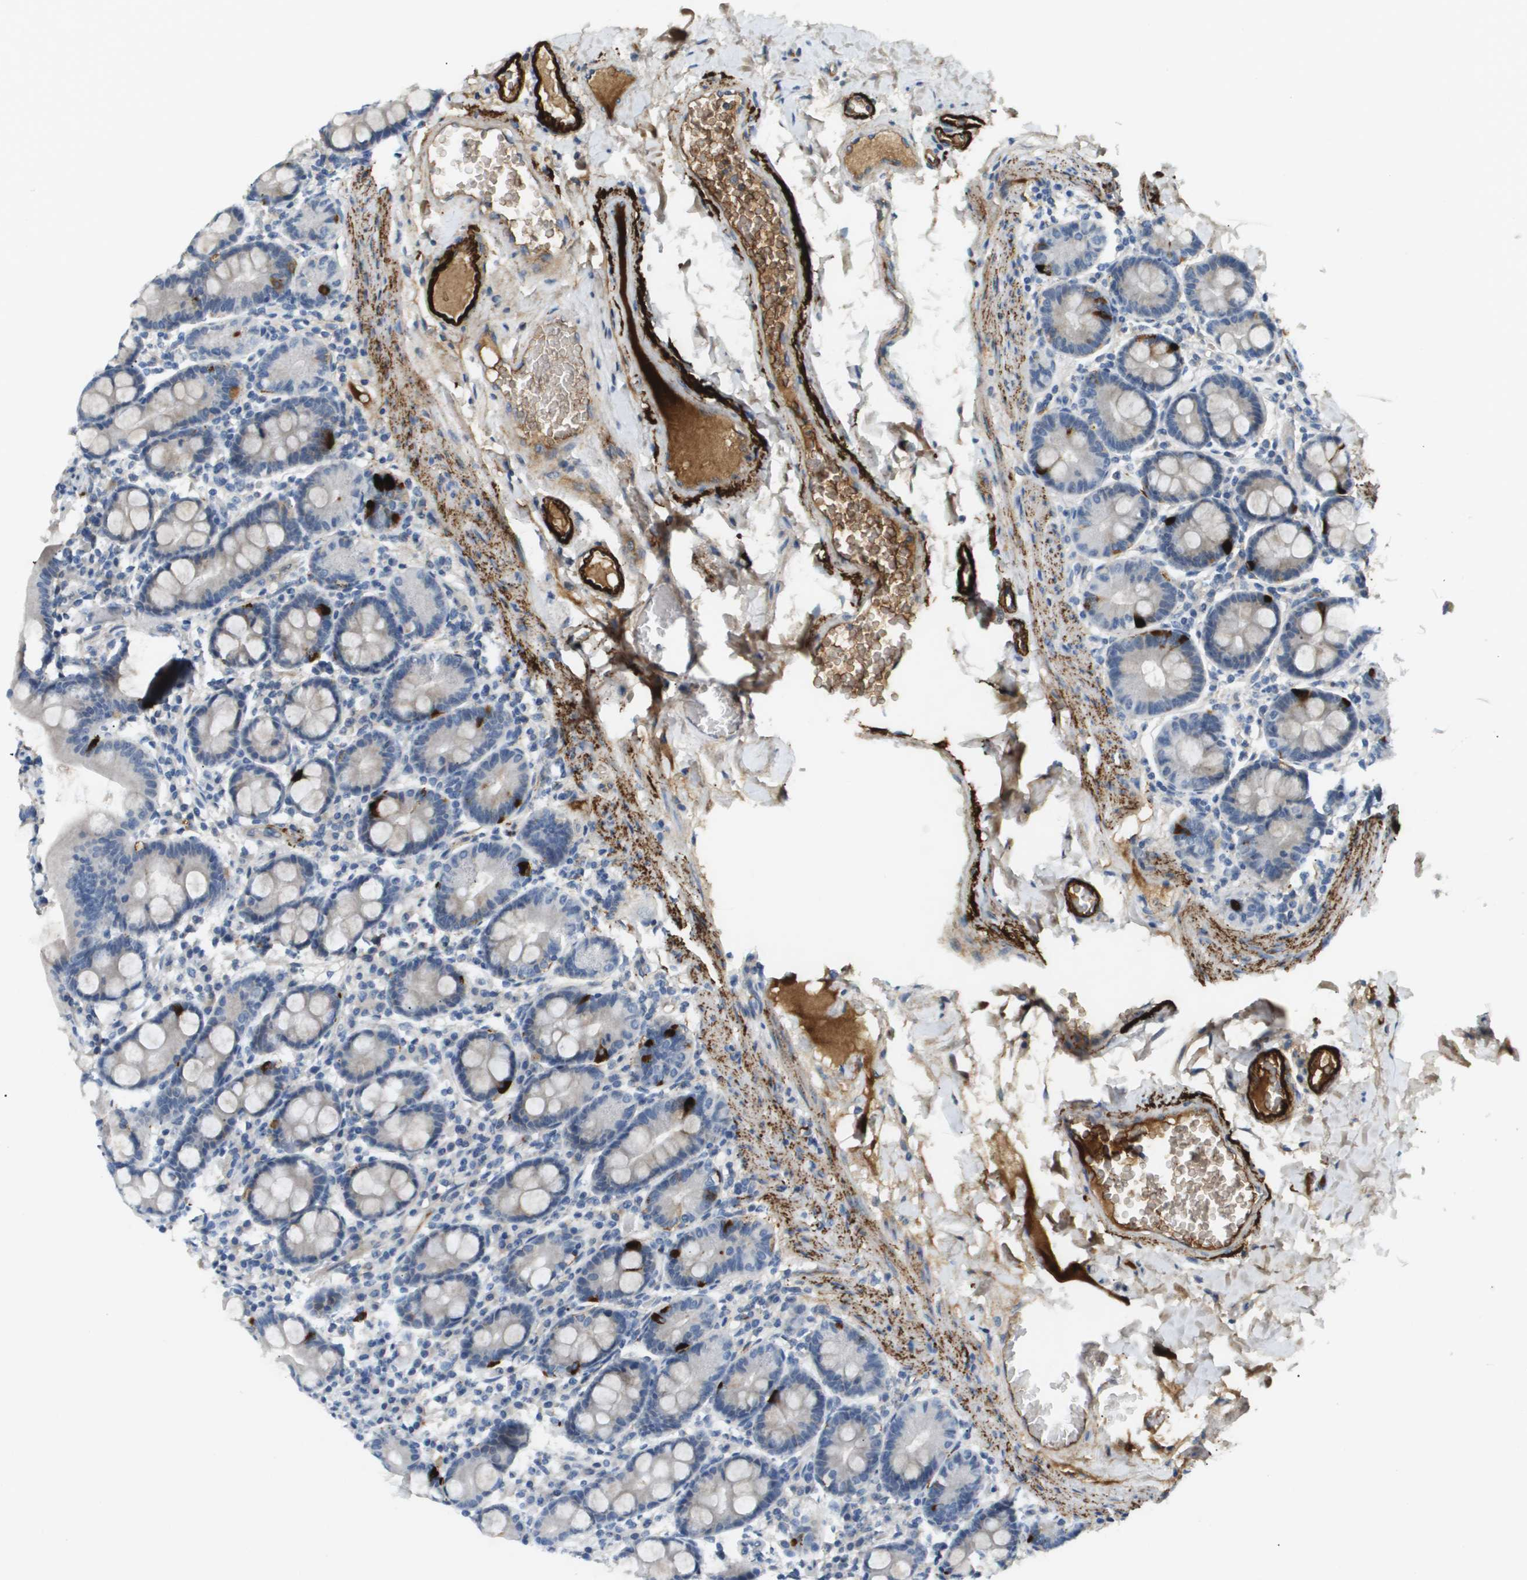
{"staining": {"intensity": "strong", "quantity": "<25%", "location": "cytoplasmic/membranous"}, "tissue": "duodenum", "cell_type": "Glandular cells", "image_type": "normal", "snomed": [{"axis": "morphology", "description": "Normal tissue, NOS"}, {"axis": "topography", "description": "Duodenum"}], "caption": "Approximately <25% of glandular cells in normal human duodenum exhibit strong cytoplasmic/membranous protein positivity as visualized by brown immunohistochemical staining.", "gene": "VTN", "patient": {"sex": "male", "age": 50}}